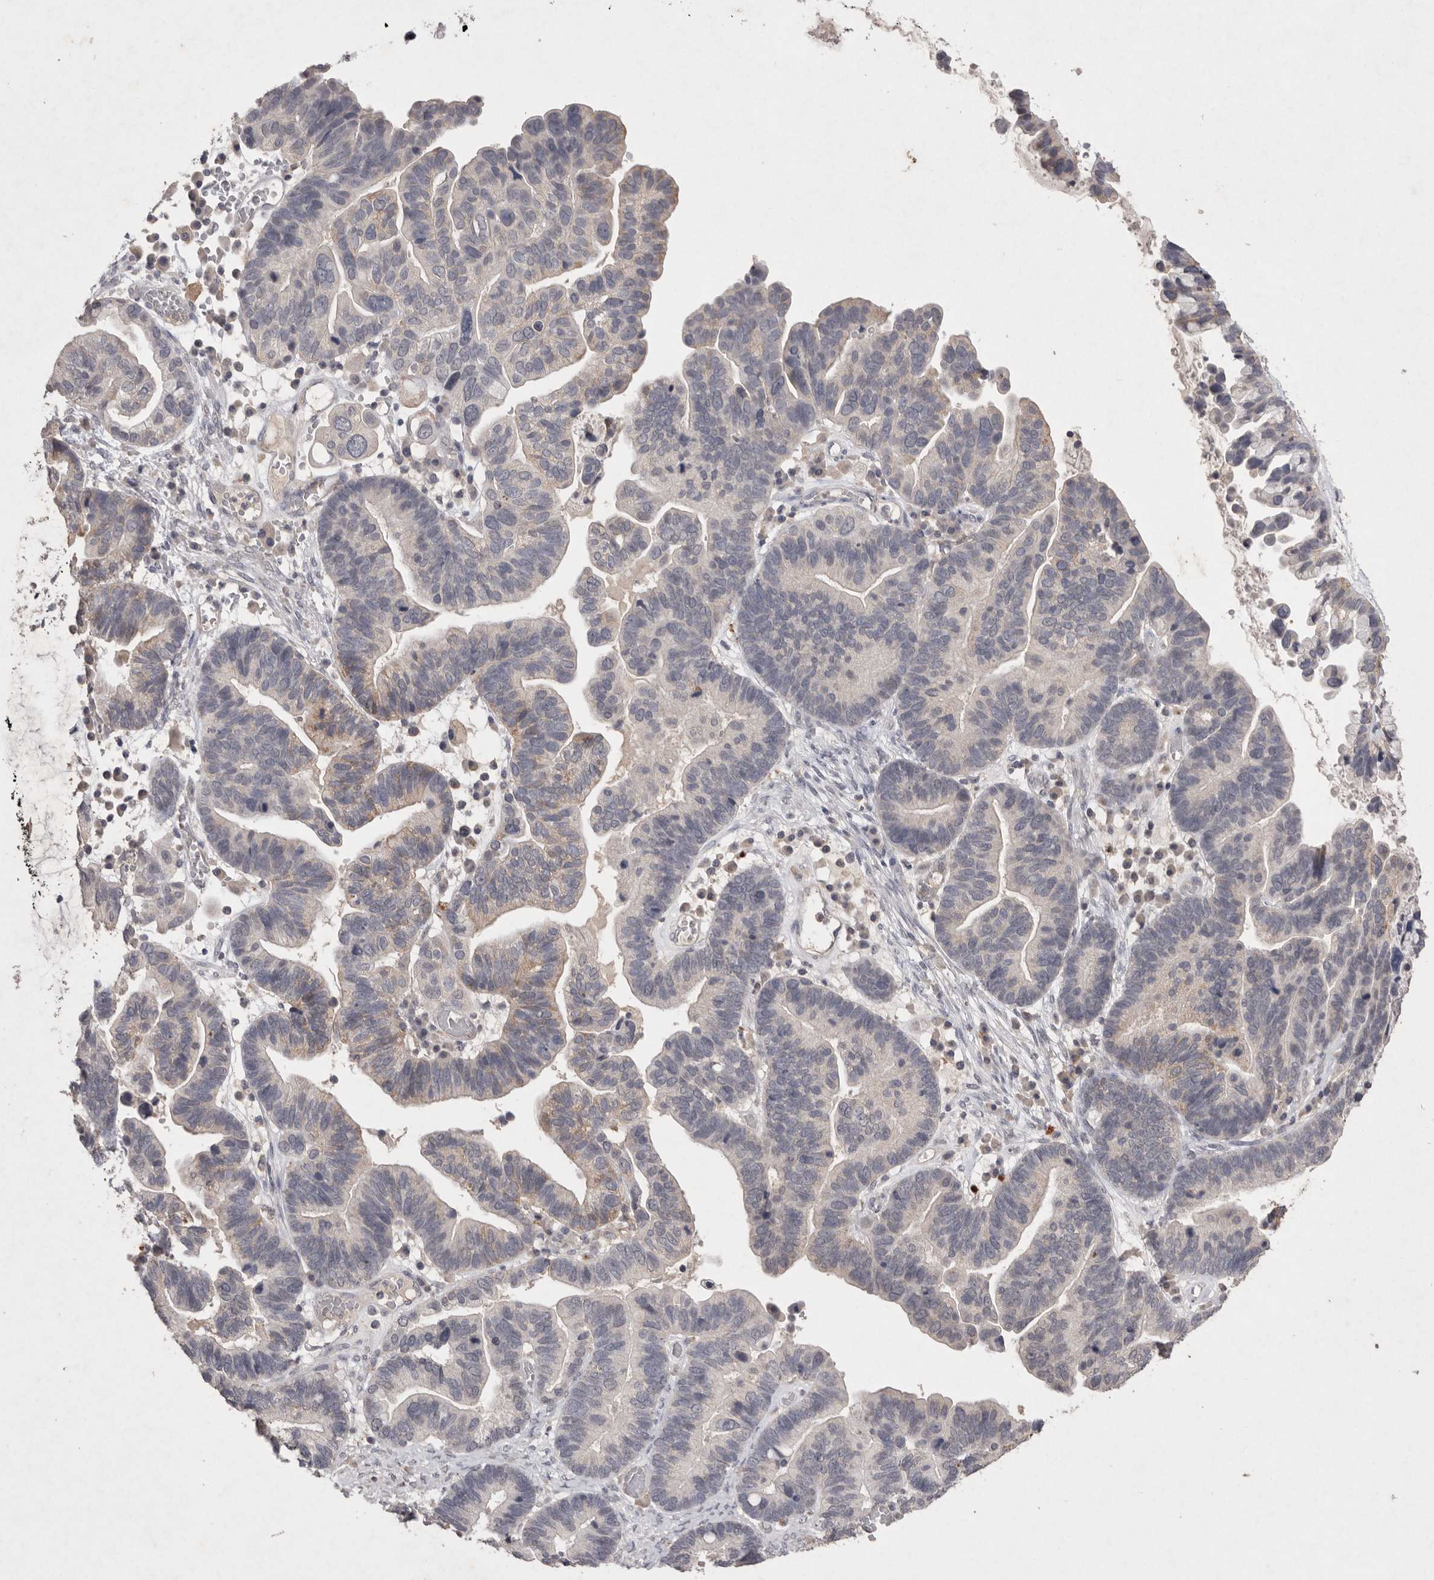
{"staining": {"intensity": "moderate", "quantity": "<25%", "location": "cytoplasmic/membranous"}, "tissue": "ovarian cancer", "cell_type": "Tumor cells", "image_type": "cancer", "snomed": [{"axis": "morphology", "description": "Cystadenocarcinoma, serous, NOS"}, {"axis": "topography", "description": "Ovary"}], "caption": "Immunohistochemistry micrograph of ovarian cancer stained for a protein (brown), which exhibits low levels of moderate cytoplasmic/membranous expression in about <25% of tumor cells.", "gene": "APLNR", "patient": {"sex": "female", "age": 56}}